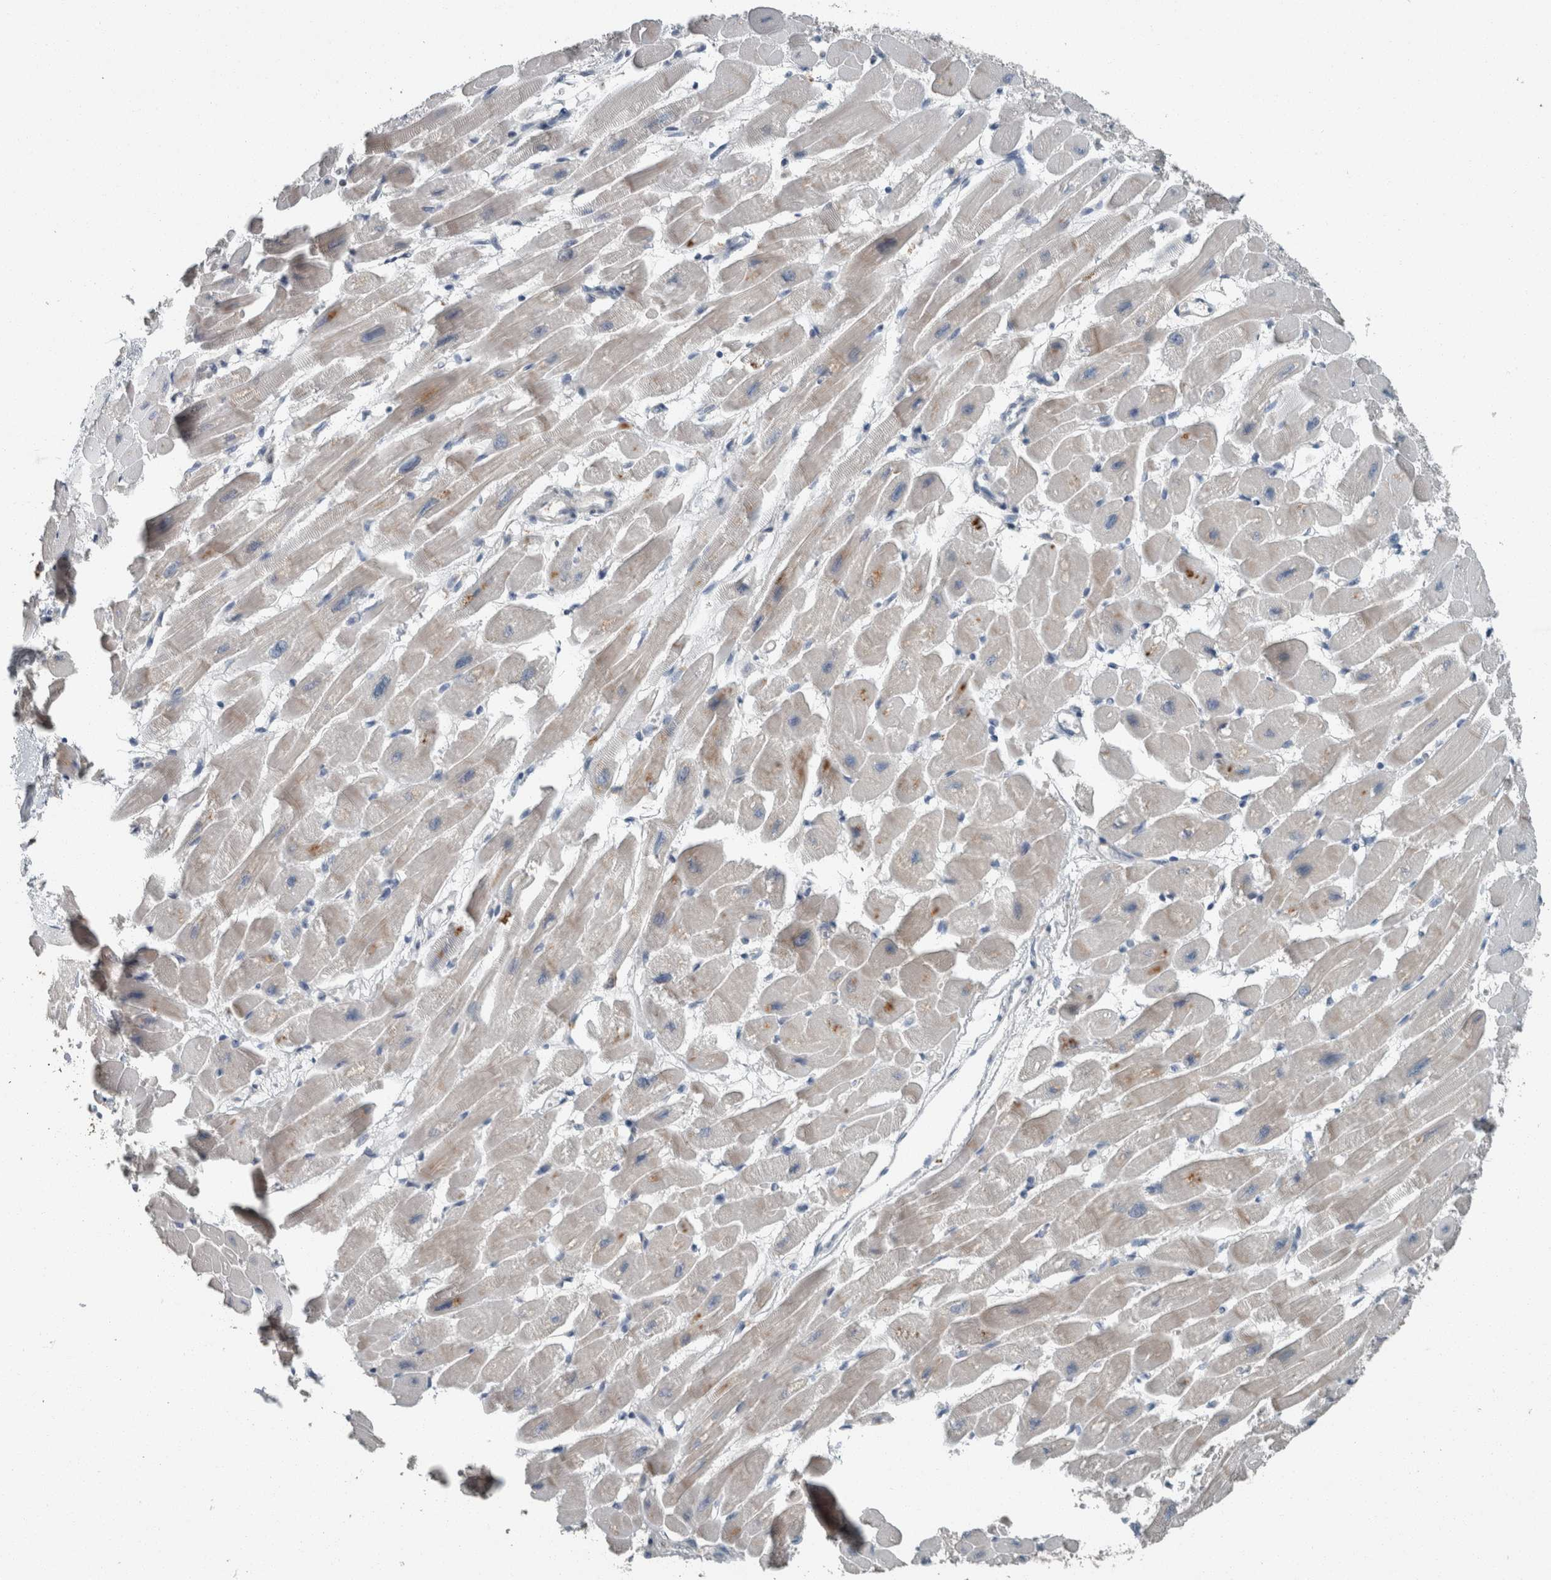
{"staining": {"intensity": "weak", "quantity": "25%-75%", "location": "cytoplasmic/membranous"}, "tissue": "heart muscle", "cell_type": "Cardiomyocytes", "image_type": "normal", "snomed": [{"axis": "morphology", "description": "Normal tissue, NOS"}, {"axis": "topography", "description": "Heart"}], "caption": "IHC micrograph of benign heart muscle: heart muscle stained using immunohistochemistry (IHC) displays low levels of weak protein expression localized specifically in the cytoplasmic/membranous of cardiomyocytes, appearing as a cytoplasmic/membranous brown color.", "gene": "KNTC1", "patient": {"sex": "female", "age": 54}}